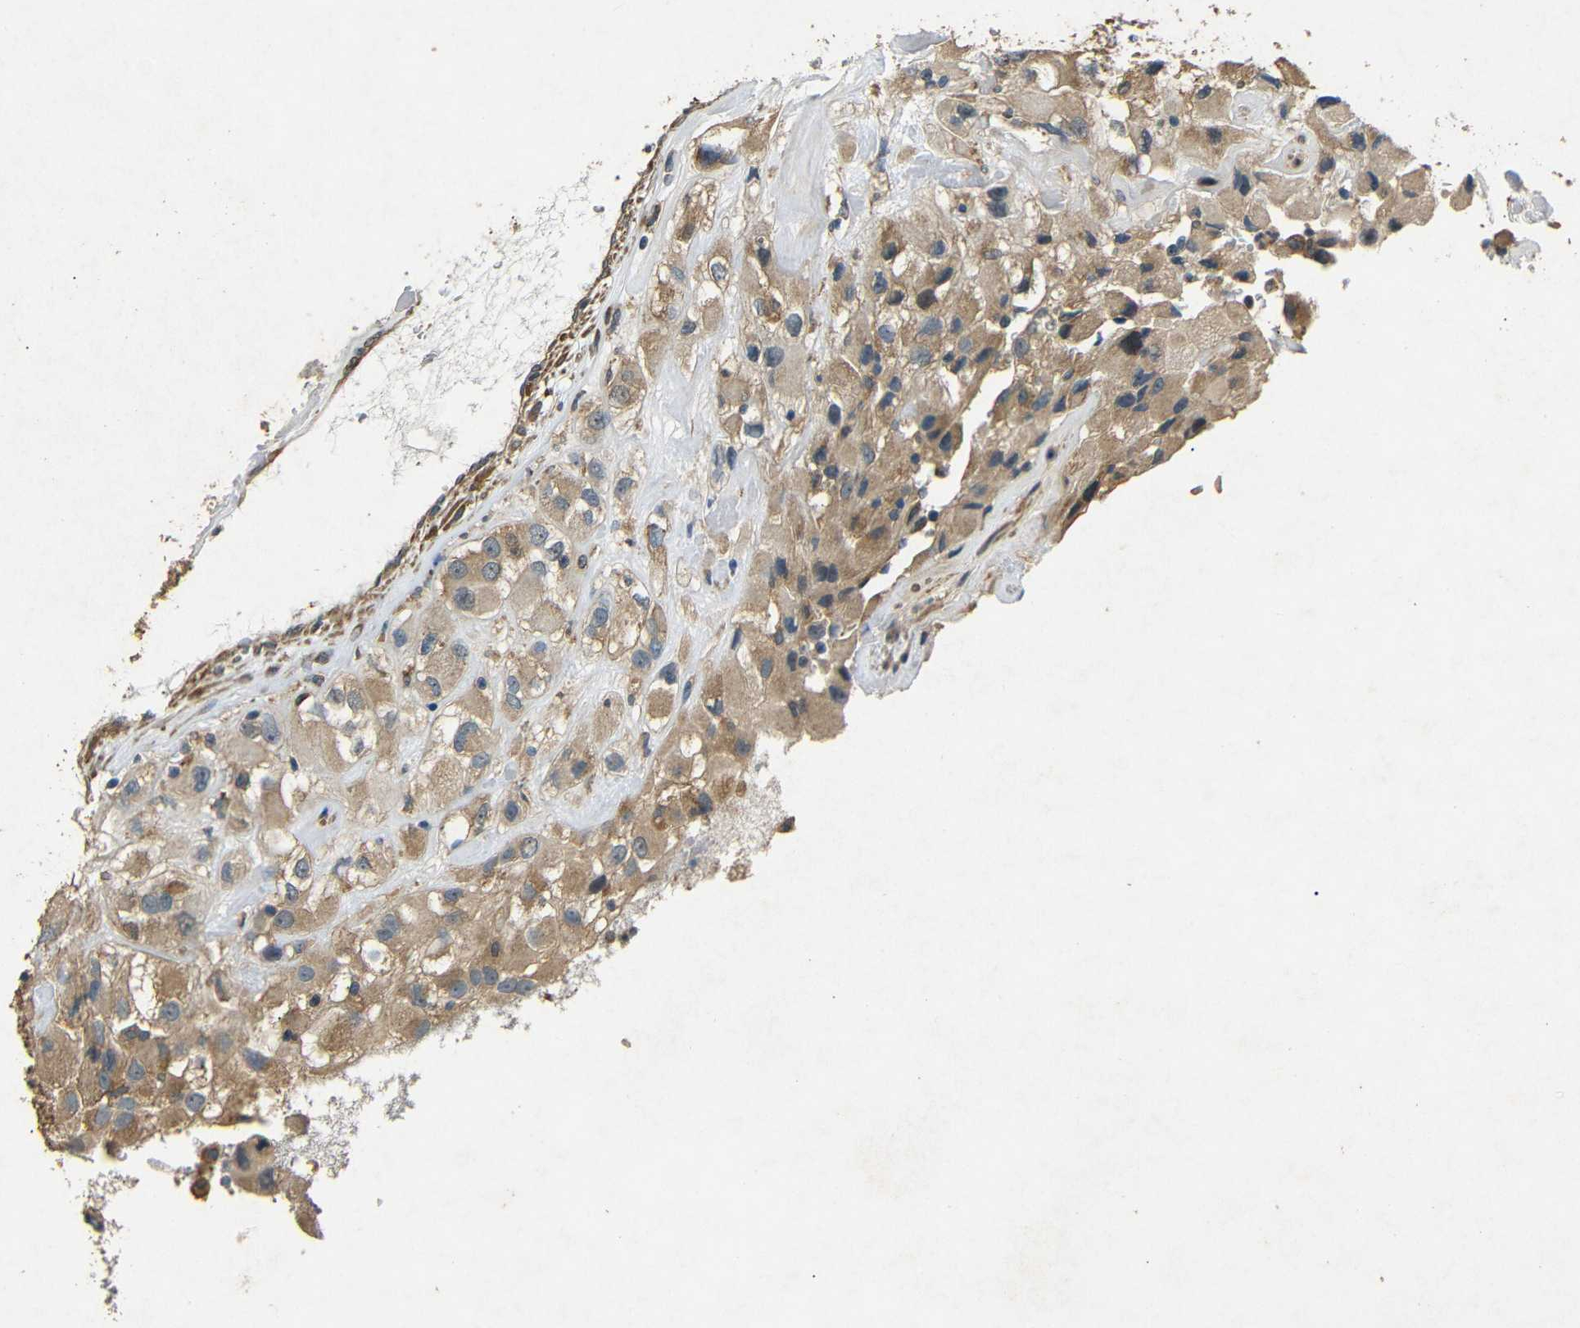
{"staining": {"intensity": "moderate", "quantity": ">75%", "location": "cytoplasmic/membranous"}, "tissue": "renal cancer", "cell_type": "Tumor cells", "image_type": "cancer", "snomed": [{"axis": "morphology", "description": "Adenocarcinoma, NOS"}, {"axis": "topography", "description": "Kidney"}], "caption": "An immunohistochemistry histopathology image of neoplastic tissue is shown. Protein staining in brown highlights moderate cytoplasmic/membranous positivity in renal adenocarcinoma within tumor cells.", "gene": "BNIP3", "patient": {"sex": "female", "age": 52}}